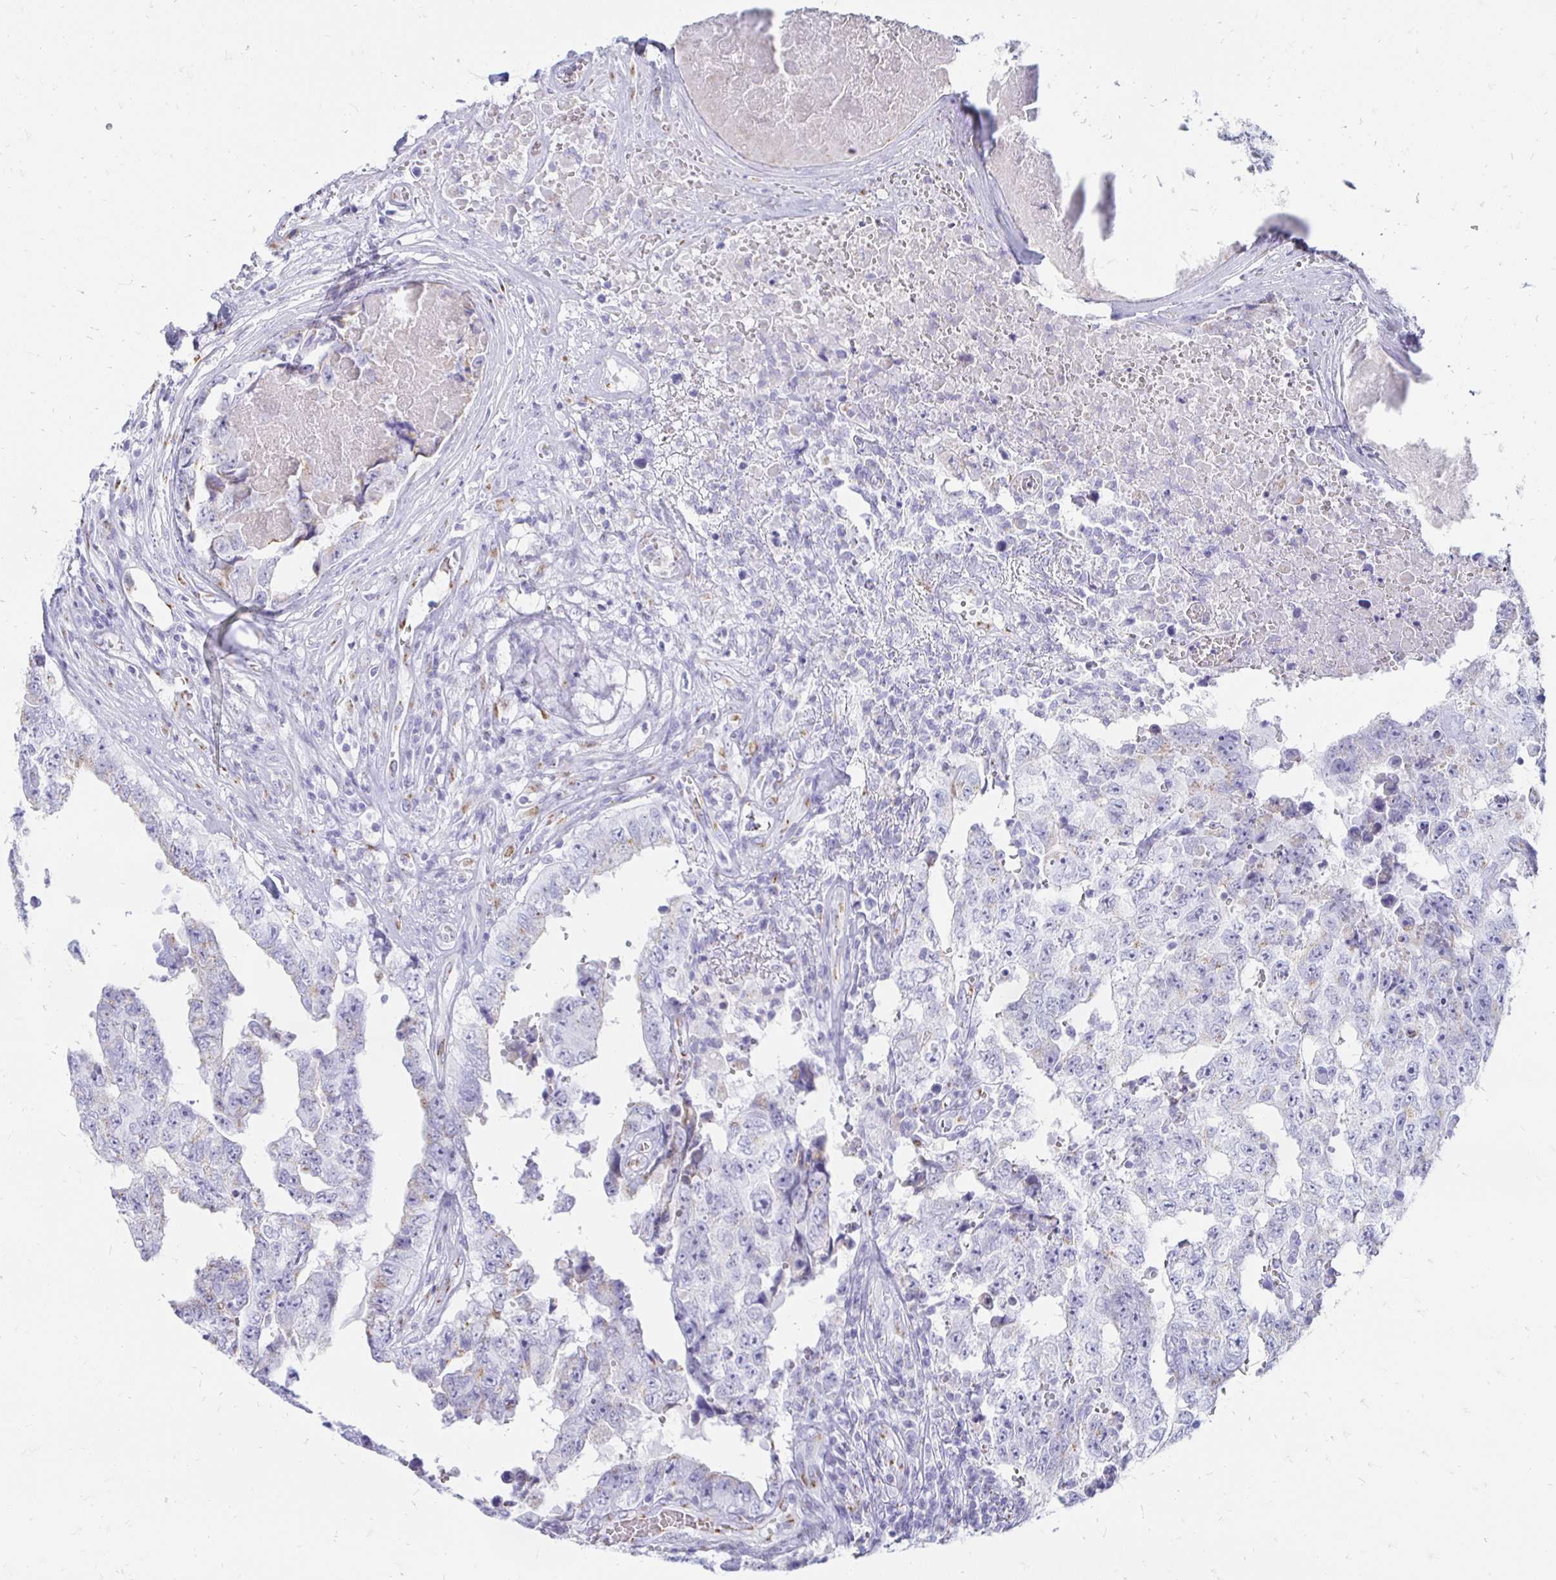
{"staining": {"intensity": "negative", "quantity": "none", "location": "none"}, "tissue": "testis cancer", "cell_type": "Tumor cells", "image_type": "cancer", "snomed": [{"axis": "morphology", "description": "Normal tissue, NOS"}, {"axis": "morphology", "description": "Carcinoma, Embryonal, NOS"}, {"axis": "topography", "description": "Testis"}, {"axis": "topography", "description": "Epididymis"}], "caption": "IHC micrograph of neoplastic tissue: human testis embryonal carcinoma stained with DAB (3,3'-diaminobenzidine) reveals no significant protein staining in tumor cells.", "gene": "PAGE4", "patient": {"sex": "male", "age": 25}}